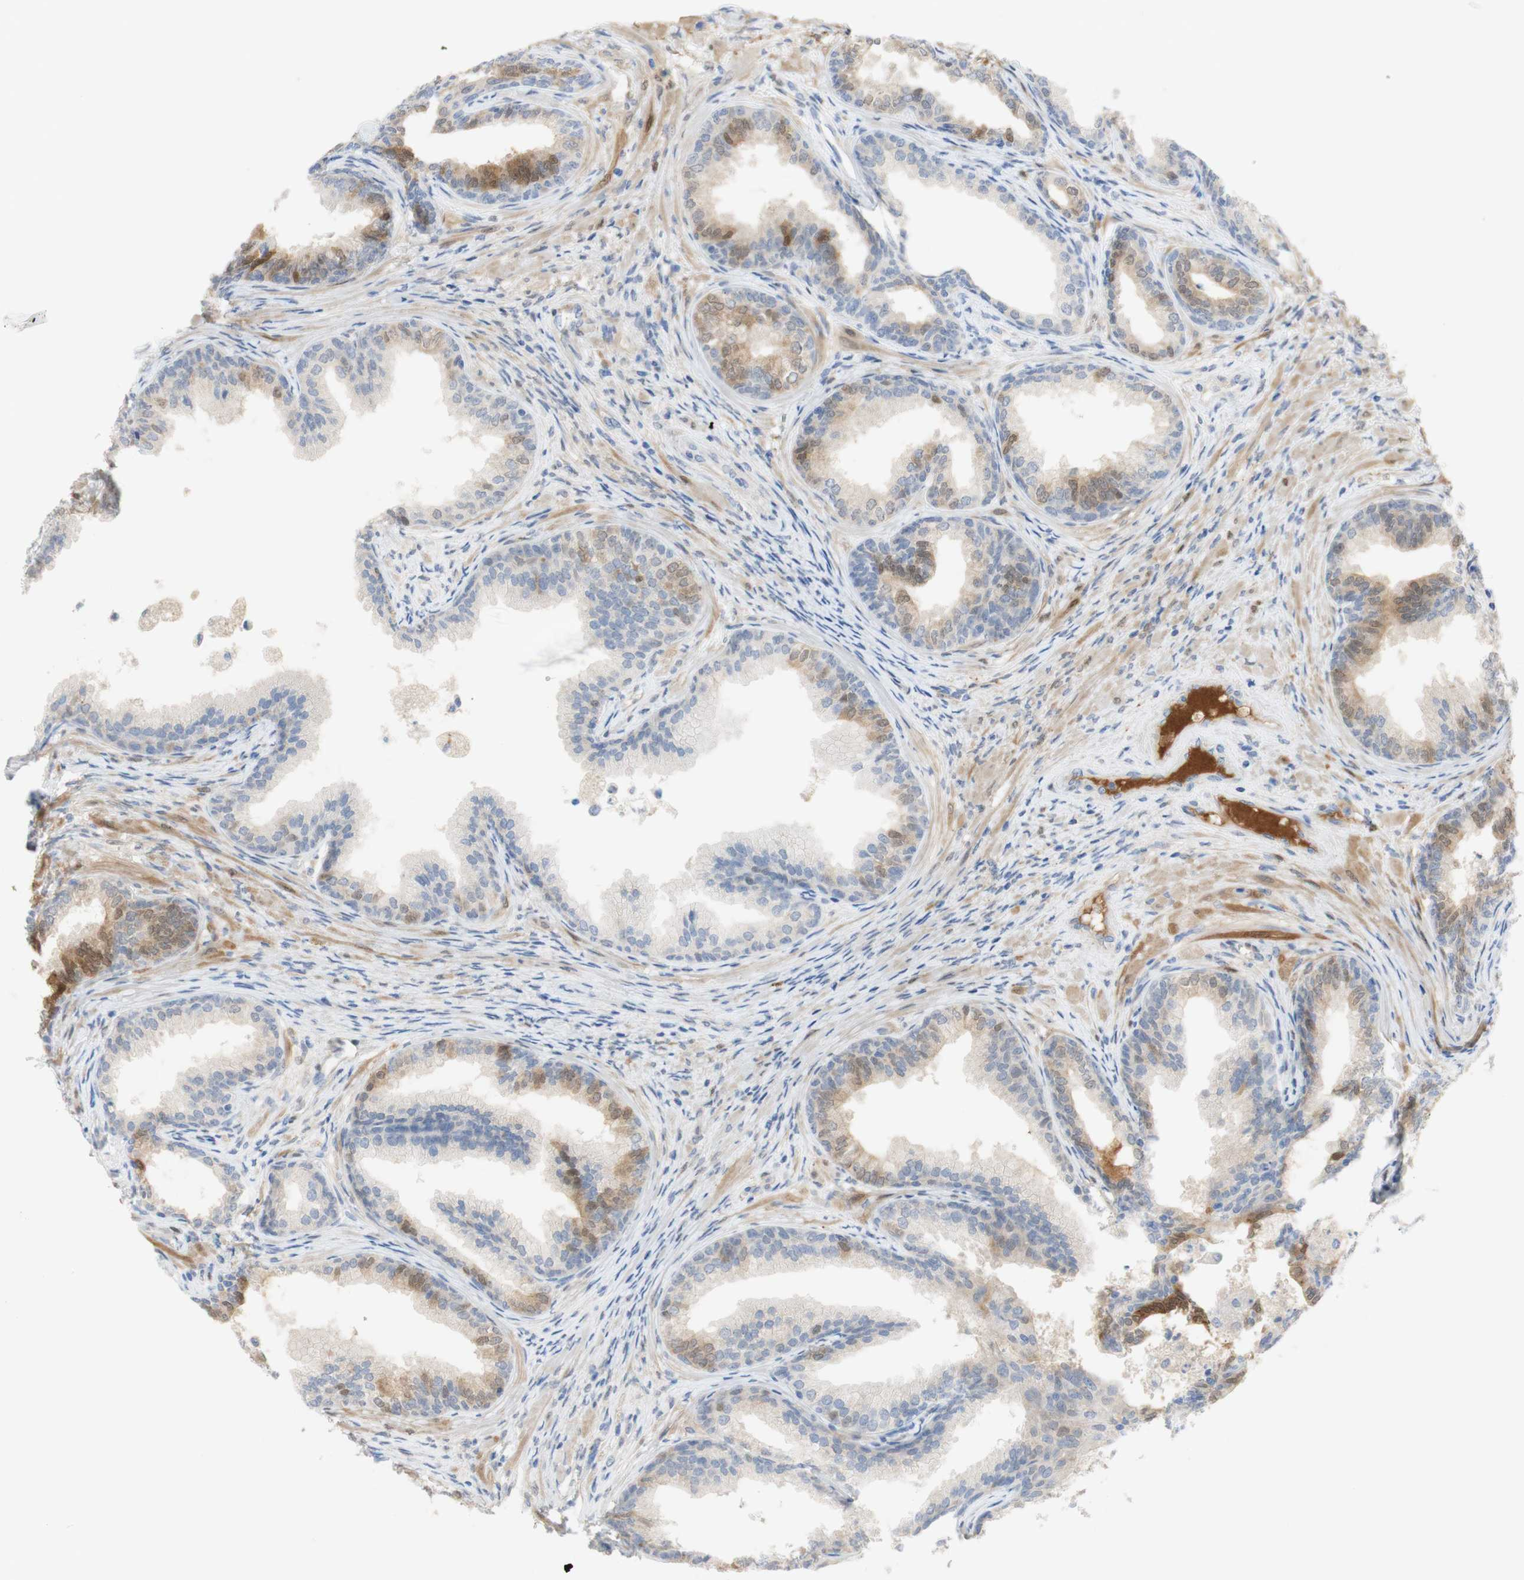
{"staining": {"intensity": "moderate", "quantity": "<25%", "location": "cytoplasmic/membranous,nuclear"}, "tissue": "prostate", "cell_type": "Glandular cells", "image_type": "normal", "snomed": [{"axis": "morphology", "description": "Normal tissue, NOS"}, {"axis": "topography", "description": "Prostate"}], "caption": "The photomicrograph shows immunohistochemical staining of benign prostate. There is moderate cytoplasmic/membranous,nuclear staining is seen in approximately <25% of glandular cells.", "gene": "SELENBP1", "patient": {"sex": "male", "age": 76}}